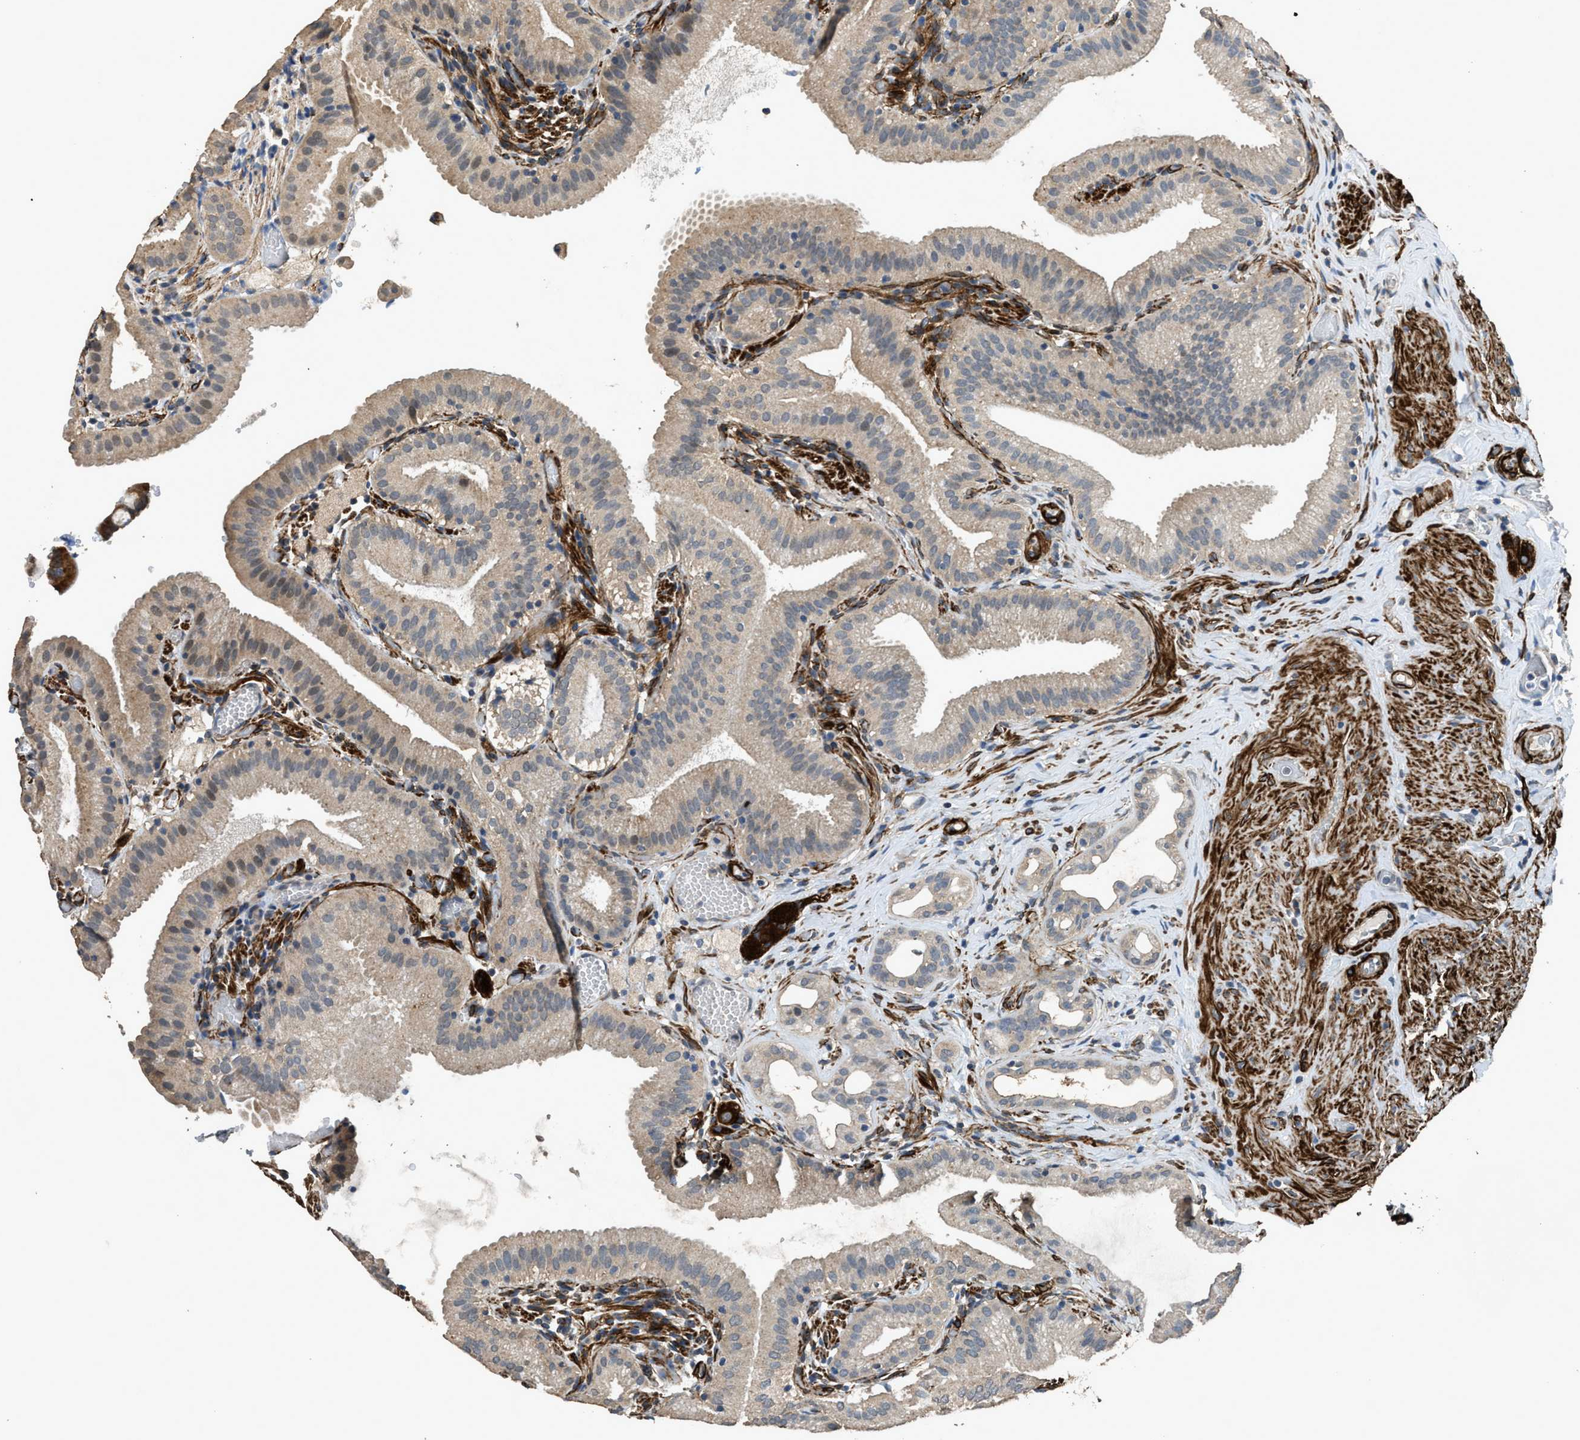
{"staining": {"intensity": "weak", "quantity": "25%-75%", "location": "cytoplasmic/membranous"}, "tissue": "gallbladder", "cell_type": "Glandular cells", "image_type": "normal", "snomed": [{"axis": "morphology", "description": "Normal tissue, NOS"}, {"axis": "topography", "description": "Gallbladder"}], "caption": "DAB immunohistochemical staining of benign human gallbladder shows weak cytoplasmic/membranous protein staining in about 25%-75% of glandular cells. (IHC, brightfield microscopy, high magnification).", "gene": "SYNM", "patient": {"sex": "male", "age": 54}}